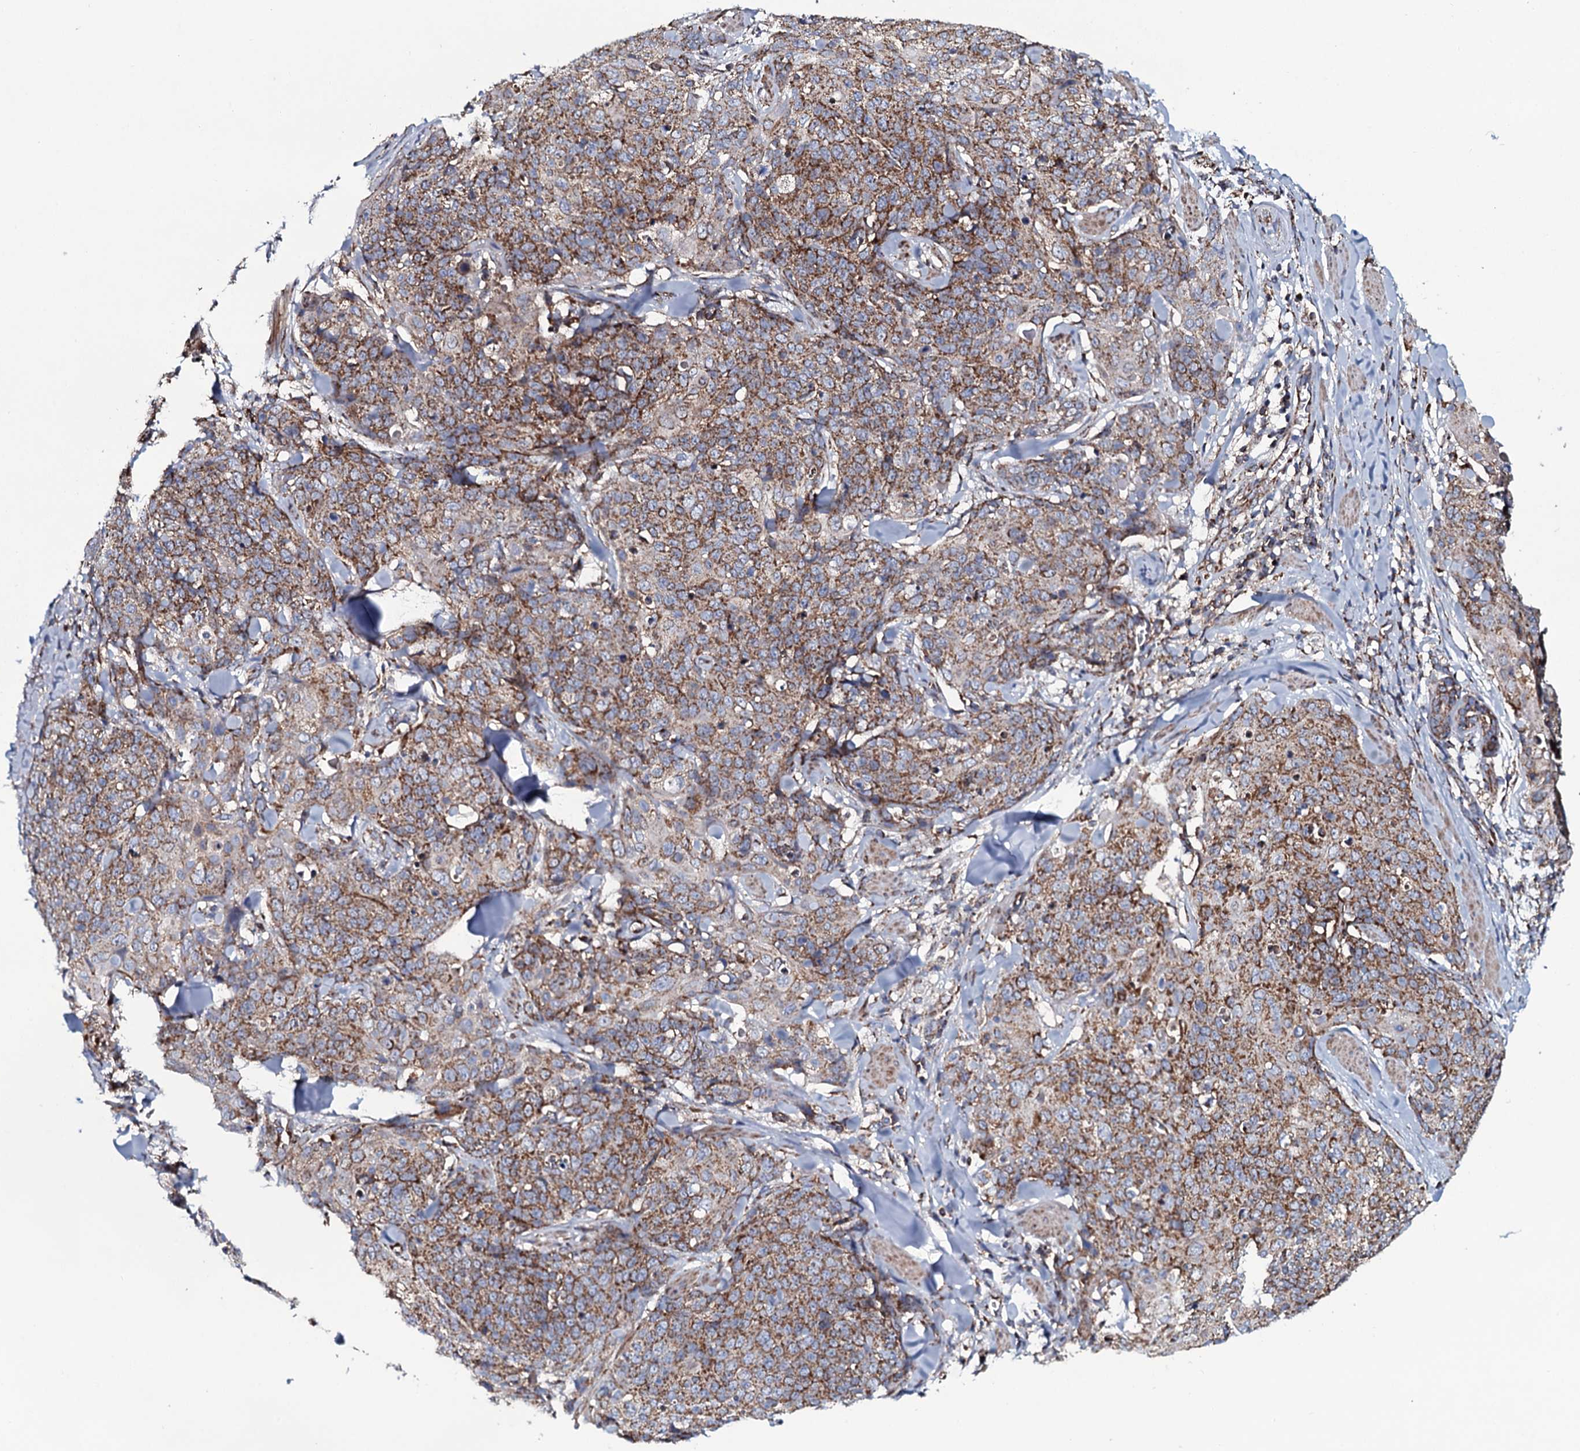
{"staining": {"intensity": "moderate", "quantity": ">75%", "location": "cytoplasmic/membranous"}, "tissue": "skin cancer", "cell_type": "Tumor cells", "image_type": "cancer", "snomed": [{"axis": "morphology", "description": "Squamous cell carcinoma, NOS"}, {"axis": "topography", "description": "Skin"}, {"axis": "topography", "description": "Vulva"}], "caption": "A medium amount of moderate cytoplasmic/membranous expression is present in approximately >75% of tumor cells in squamous cell carcinoma (skin) tissue. The protein of interest is shown in brown color, while the nuclei are stained blue.", "gene": "EVC2", "patient": {"sex": "female", "age": 85}}